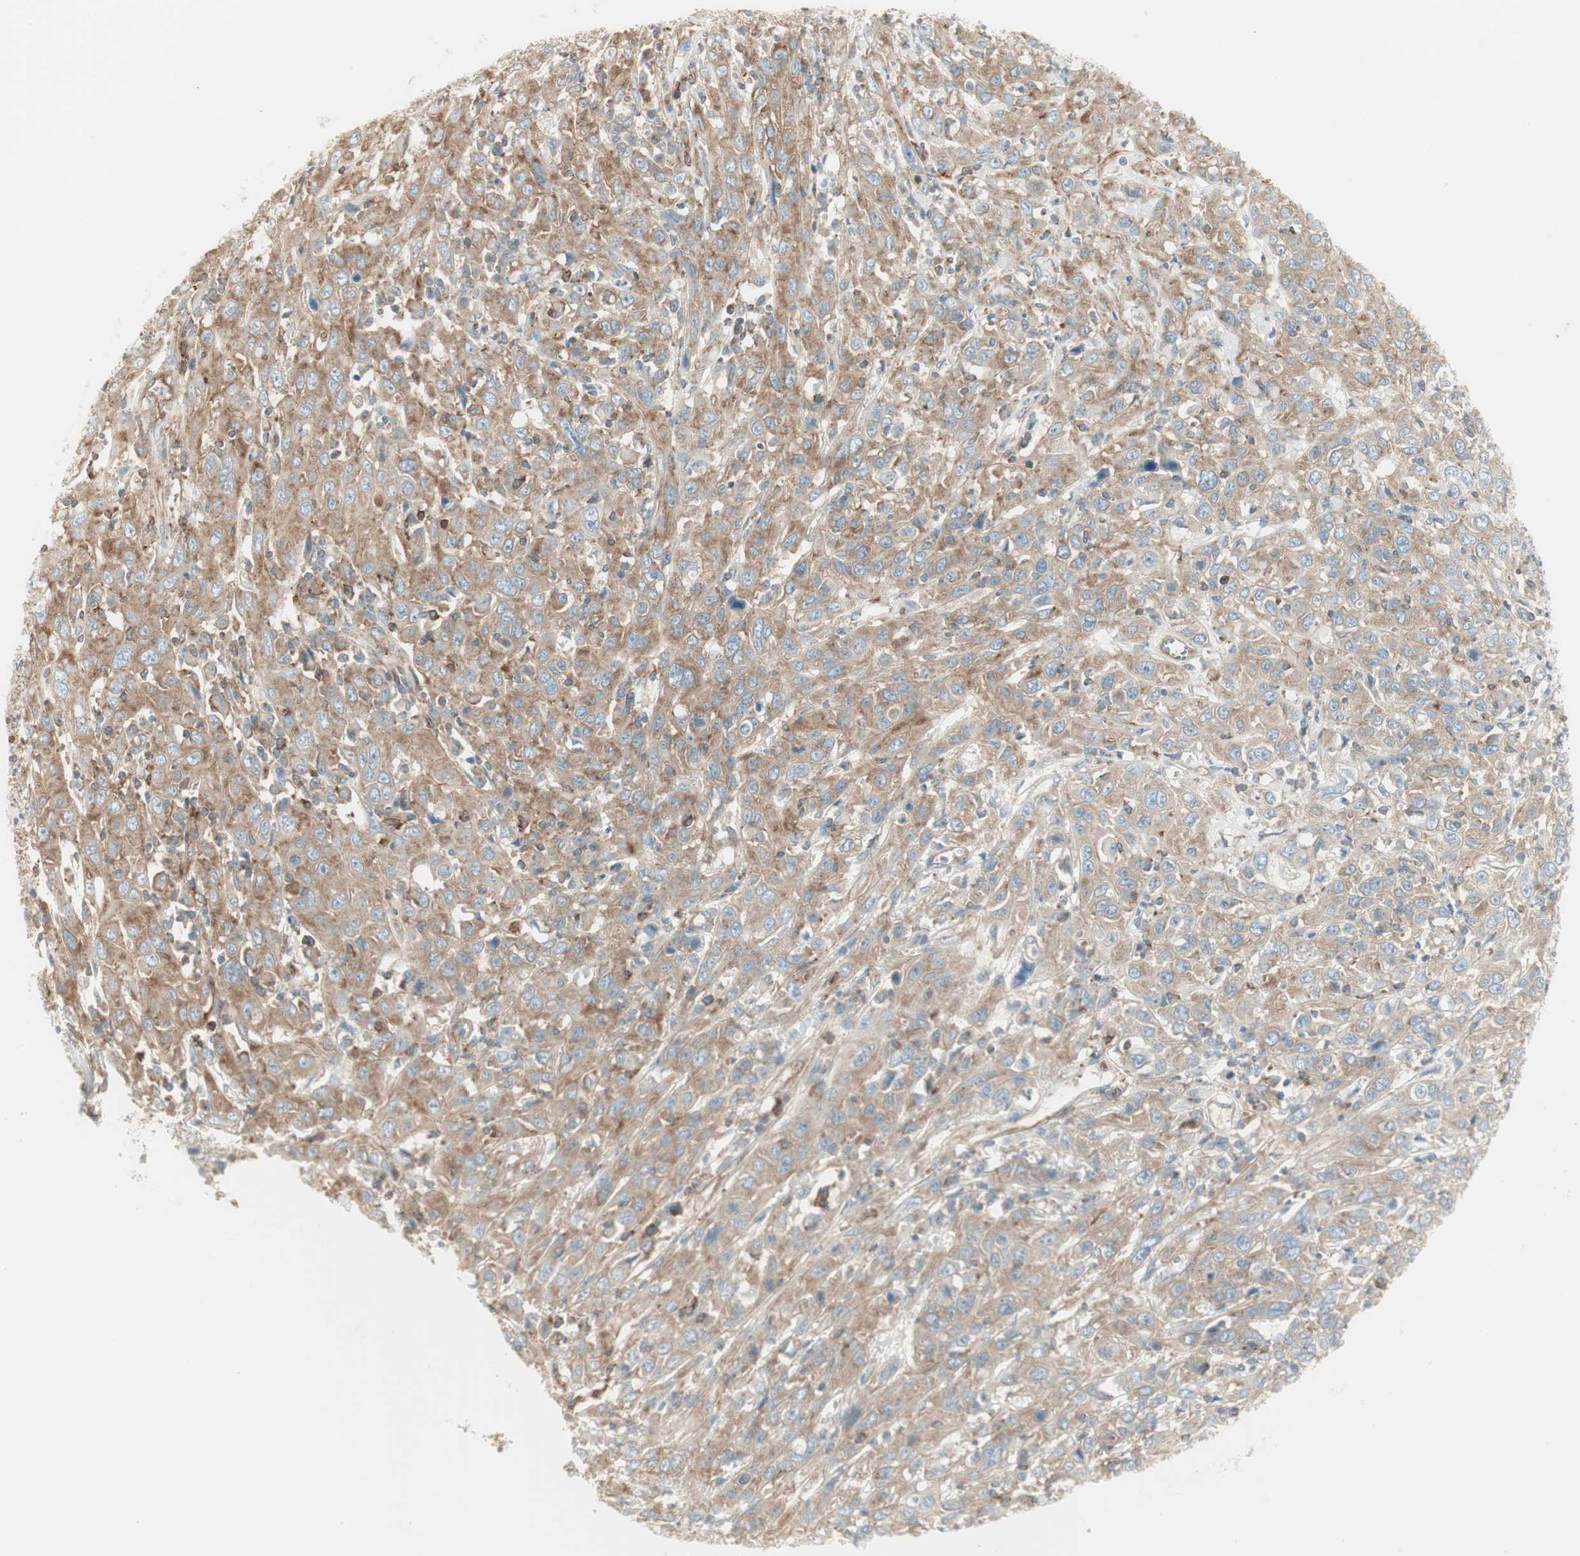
{"staining": {"intensity": "moderate", "quantity": ">75%", "location": "cytoplasmic/membranous"}, "tissue": "cervical cancer", "cell_type": "Tumor cells", "image_type": "cancer", "snomed": [{"axis": "morphology", "description": "Squamous cell carcinoma, NOS"}, {"axis": "topography", "description": "Cervix"}], "caption": "IHC image of neoplastic tissue: human squamous cell carcinoma (cervical) stained using immunohistochemistry exhibits medium levels of moderate protein expression localized specifically in the cytoplasmic/membranous of tumor cells, appearing as a cytoplasmic/membranous brown color.", "gene": "AGFG1", "patient": {"sex": "female", "age": 46}}